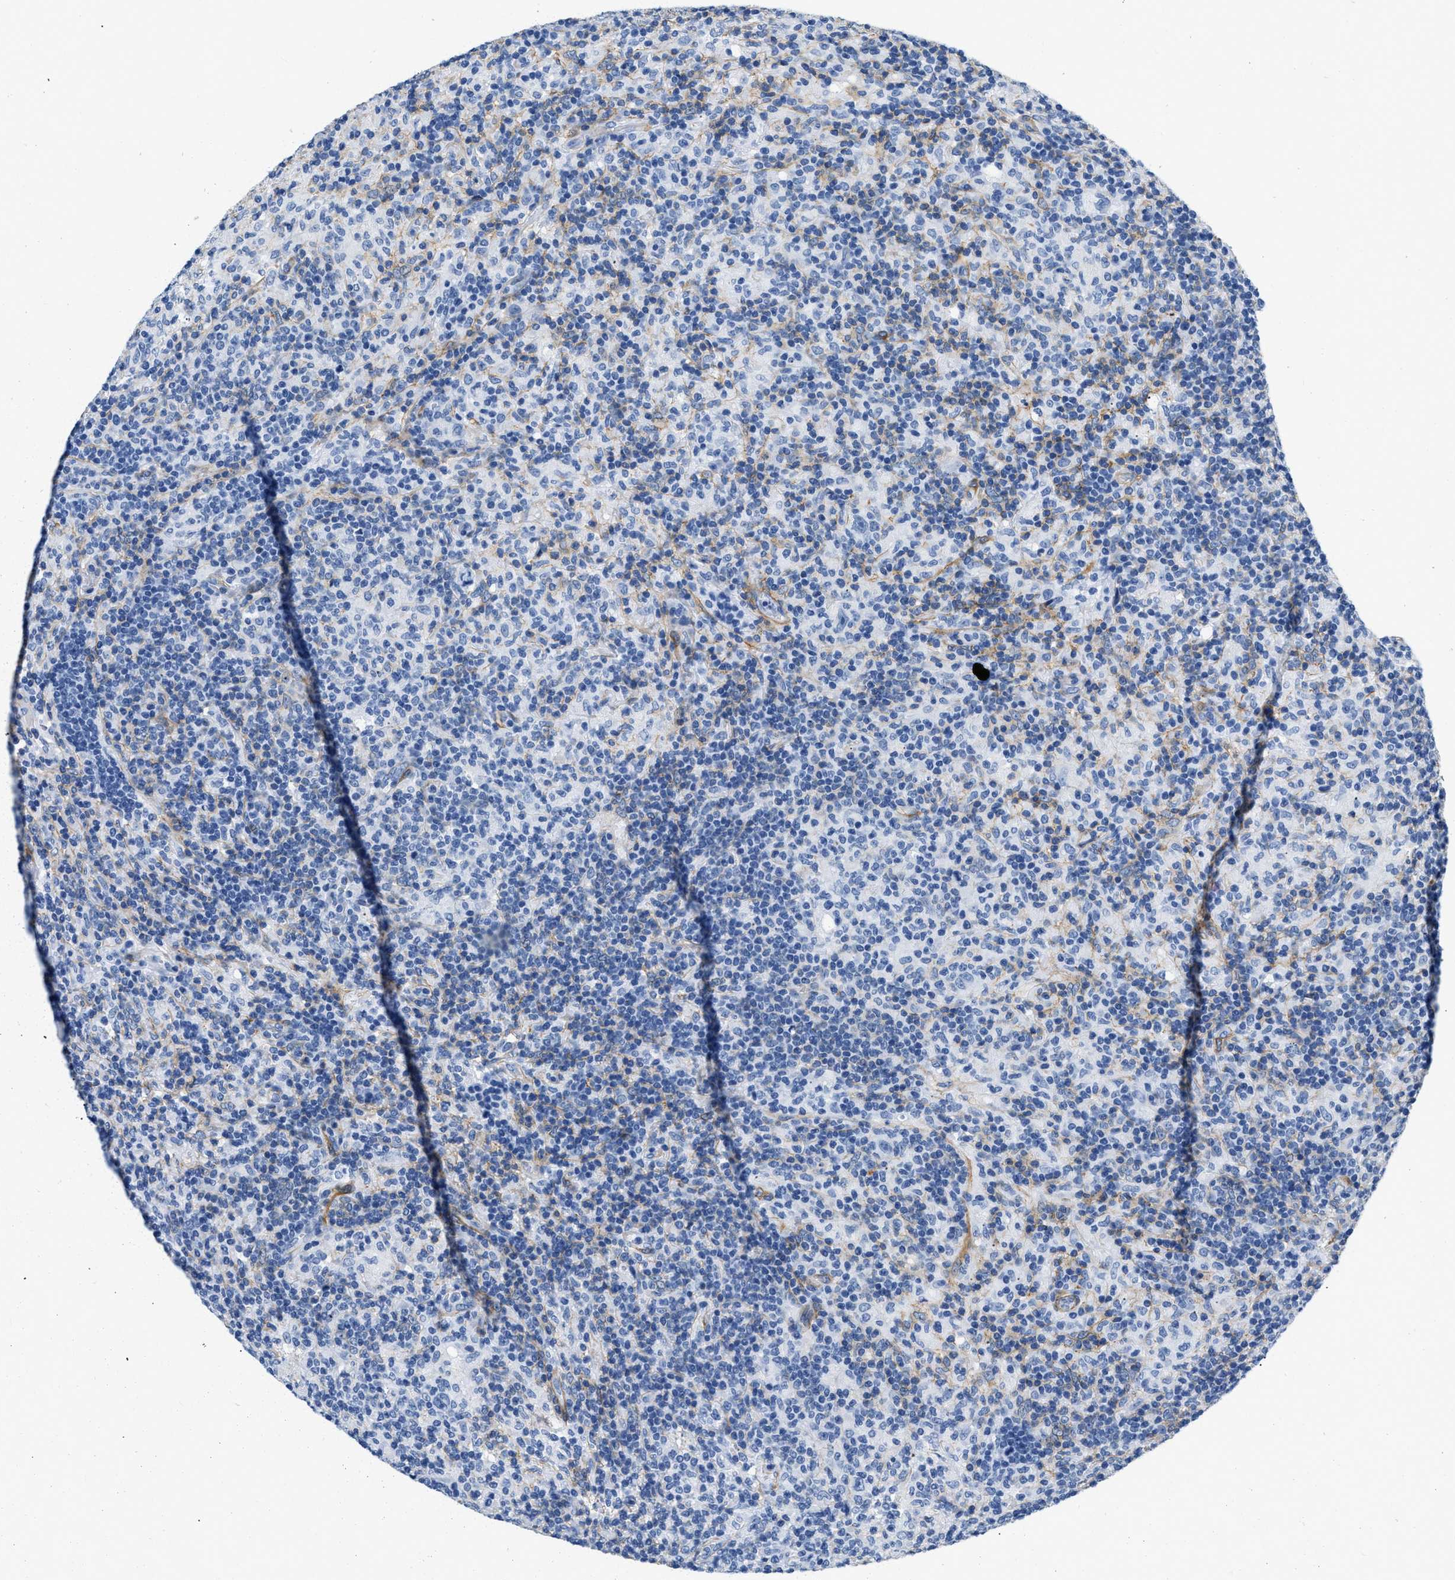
{"staining": {"intensity": "negative", "quantity": "none", "location": "none"}, "tissue": "lymphoma", "cell_type": "Tumor cells", "image_type": "cancer", "snomed": [{"axis": "morphology", "description": "Hodgkin's disease, NOS"}, {"axis": "topography", "description": "Lymph node"}], "caption": "A micrograph of Hodgkin's disease stained for a protein demonstrates no brown staining in tumor cells.", "gene": "PDGFRB", "patient": {"sex": "male", "age": 70}}